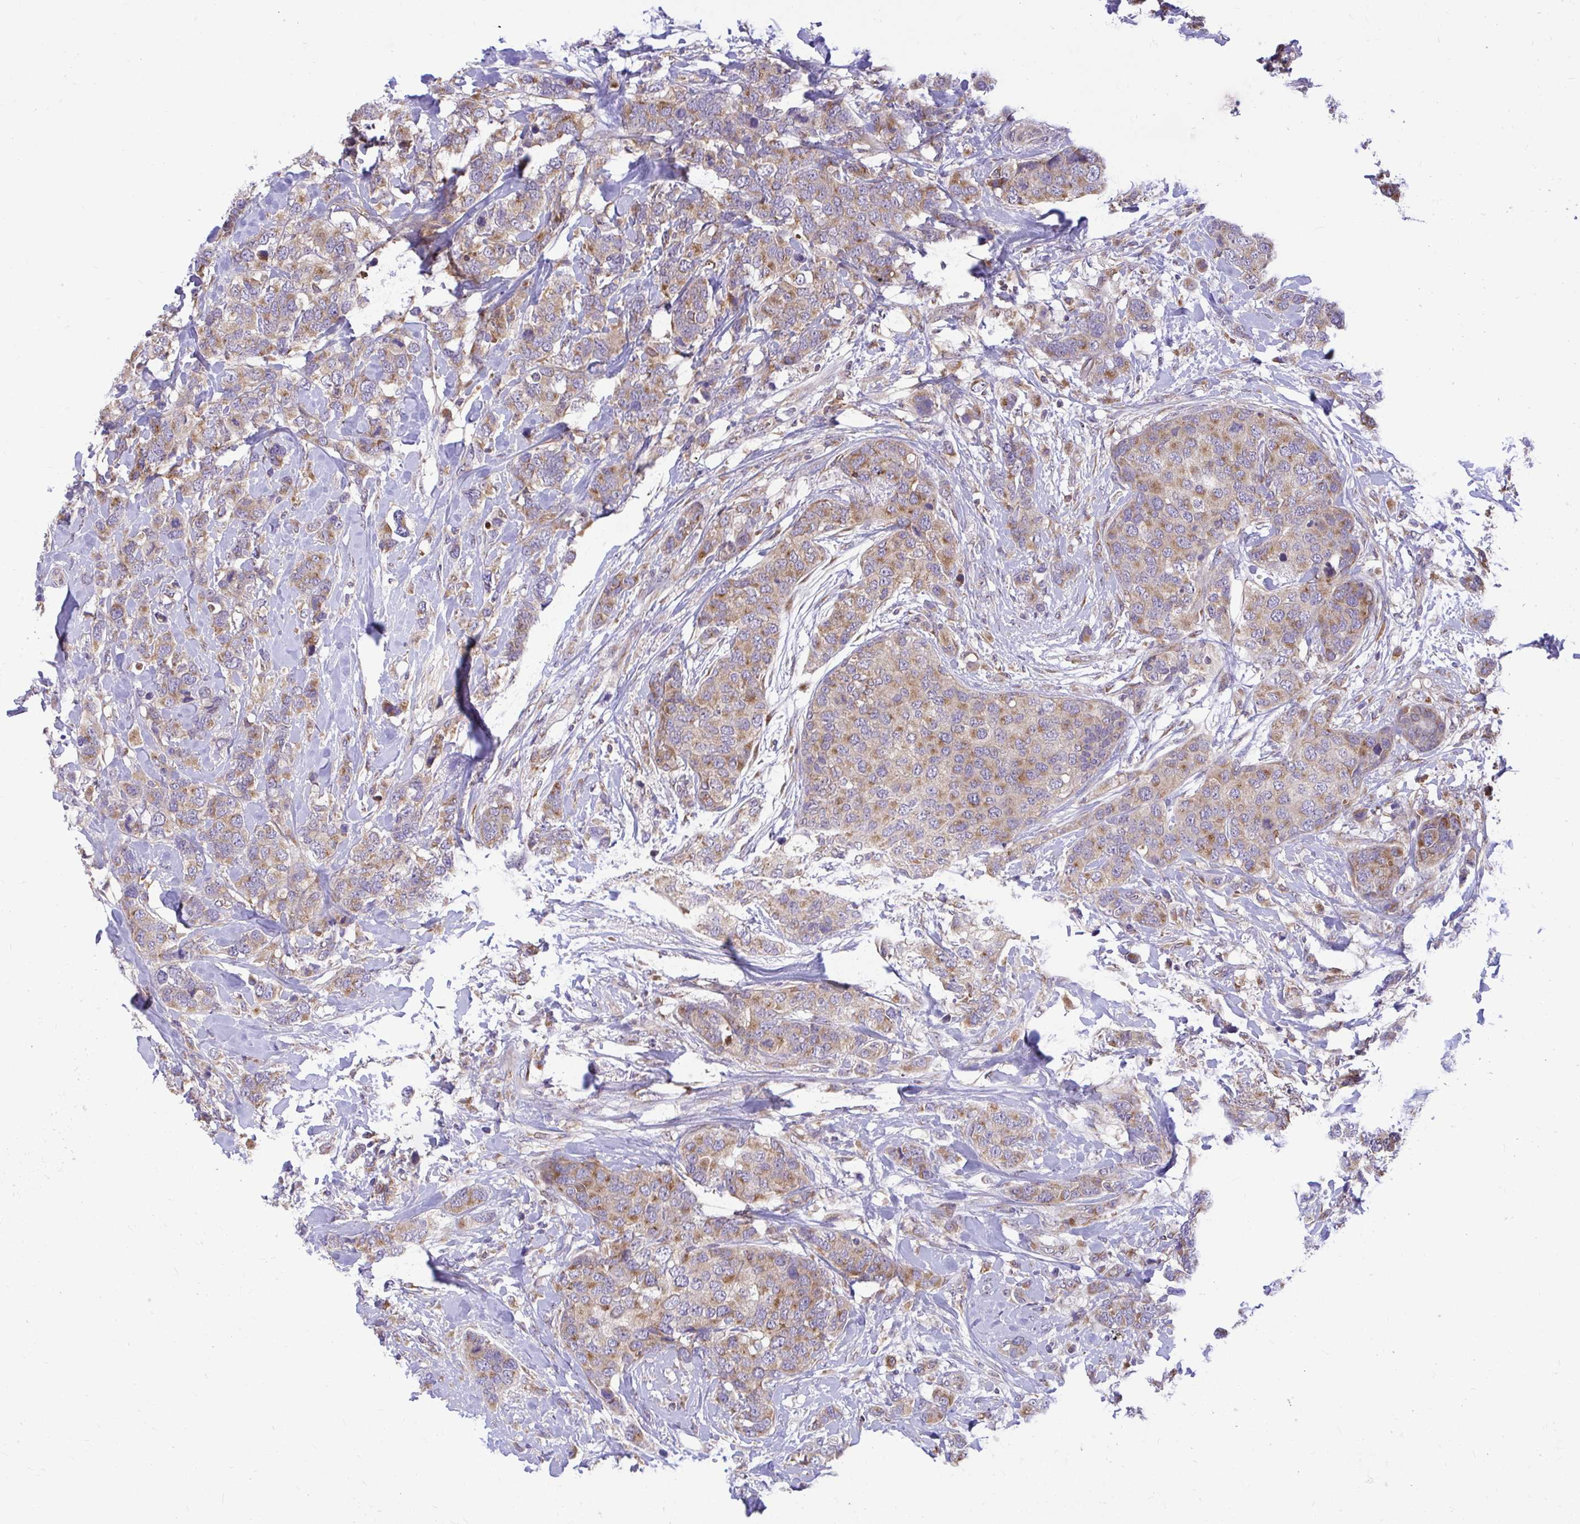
{"staining": {"intensity": "moderate", "quantity": ">75%", "location": "cytoplasmic/membranous"}, "tissue": "breast cancer", "cell_type": "Tumor cells", "image_type": "cancer", "snomed": [{"axis": "morphology", "description": "Lobular carcinoma"}, {"axis": "topography", "description": "Breast"}], "caption": "Protein staining of breast cancer (lobular carcinoma) tissue reveals moderate cytoplasmic/membranous expression in about >75% of tumor cells.", "gene": "VTI1B", "patient": {"sex": "female", "age": 59}}